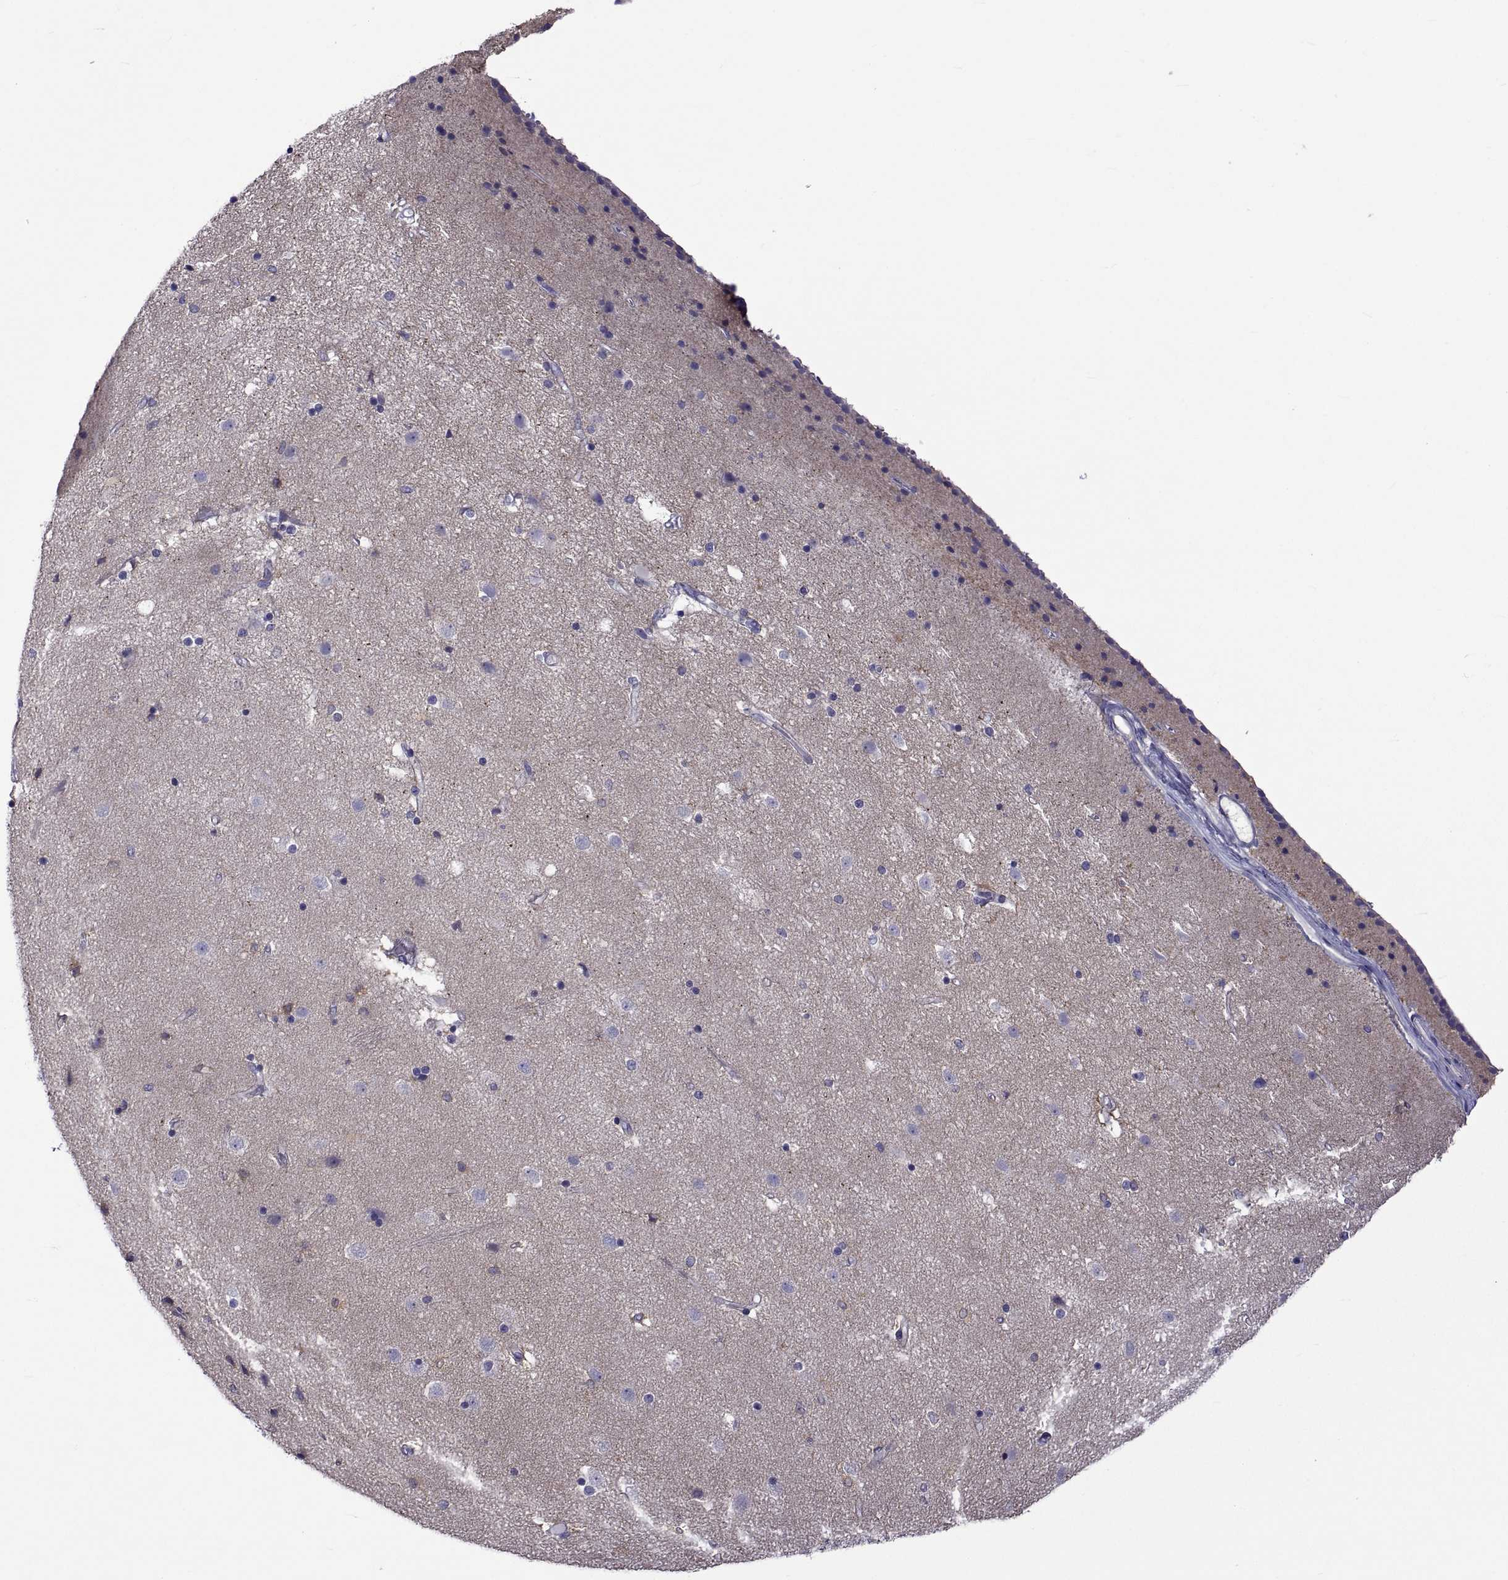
{"staining": {"intensity": "negative", "quantity": "none", "location": "none"}, "tissue": "caudate", "cell_type": "Glial cells", "image_type": "normal", "snomed": [{"axis": "morphology", "description": "Normal tissue, NOS"}, {"axis": "topography", "description": "Lateral ventricle wall"}], "caption": "Immunohistochemistry photomicrograph of normal human caudate stained for a protein (brown), which reveals no expression in glial cells.", "gene": "TMC3", "patient": {"sex": "female", "age": 71}}